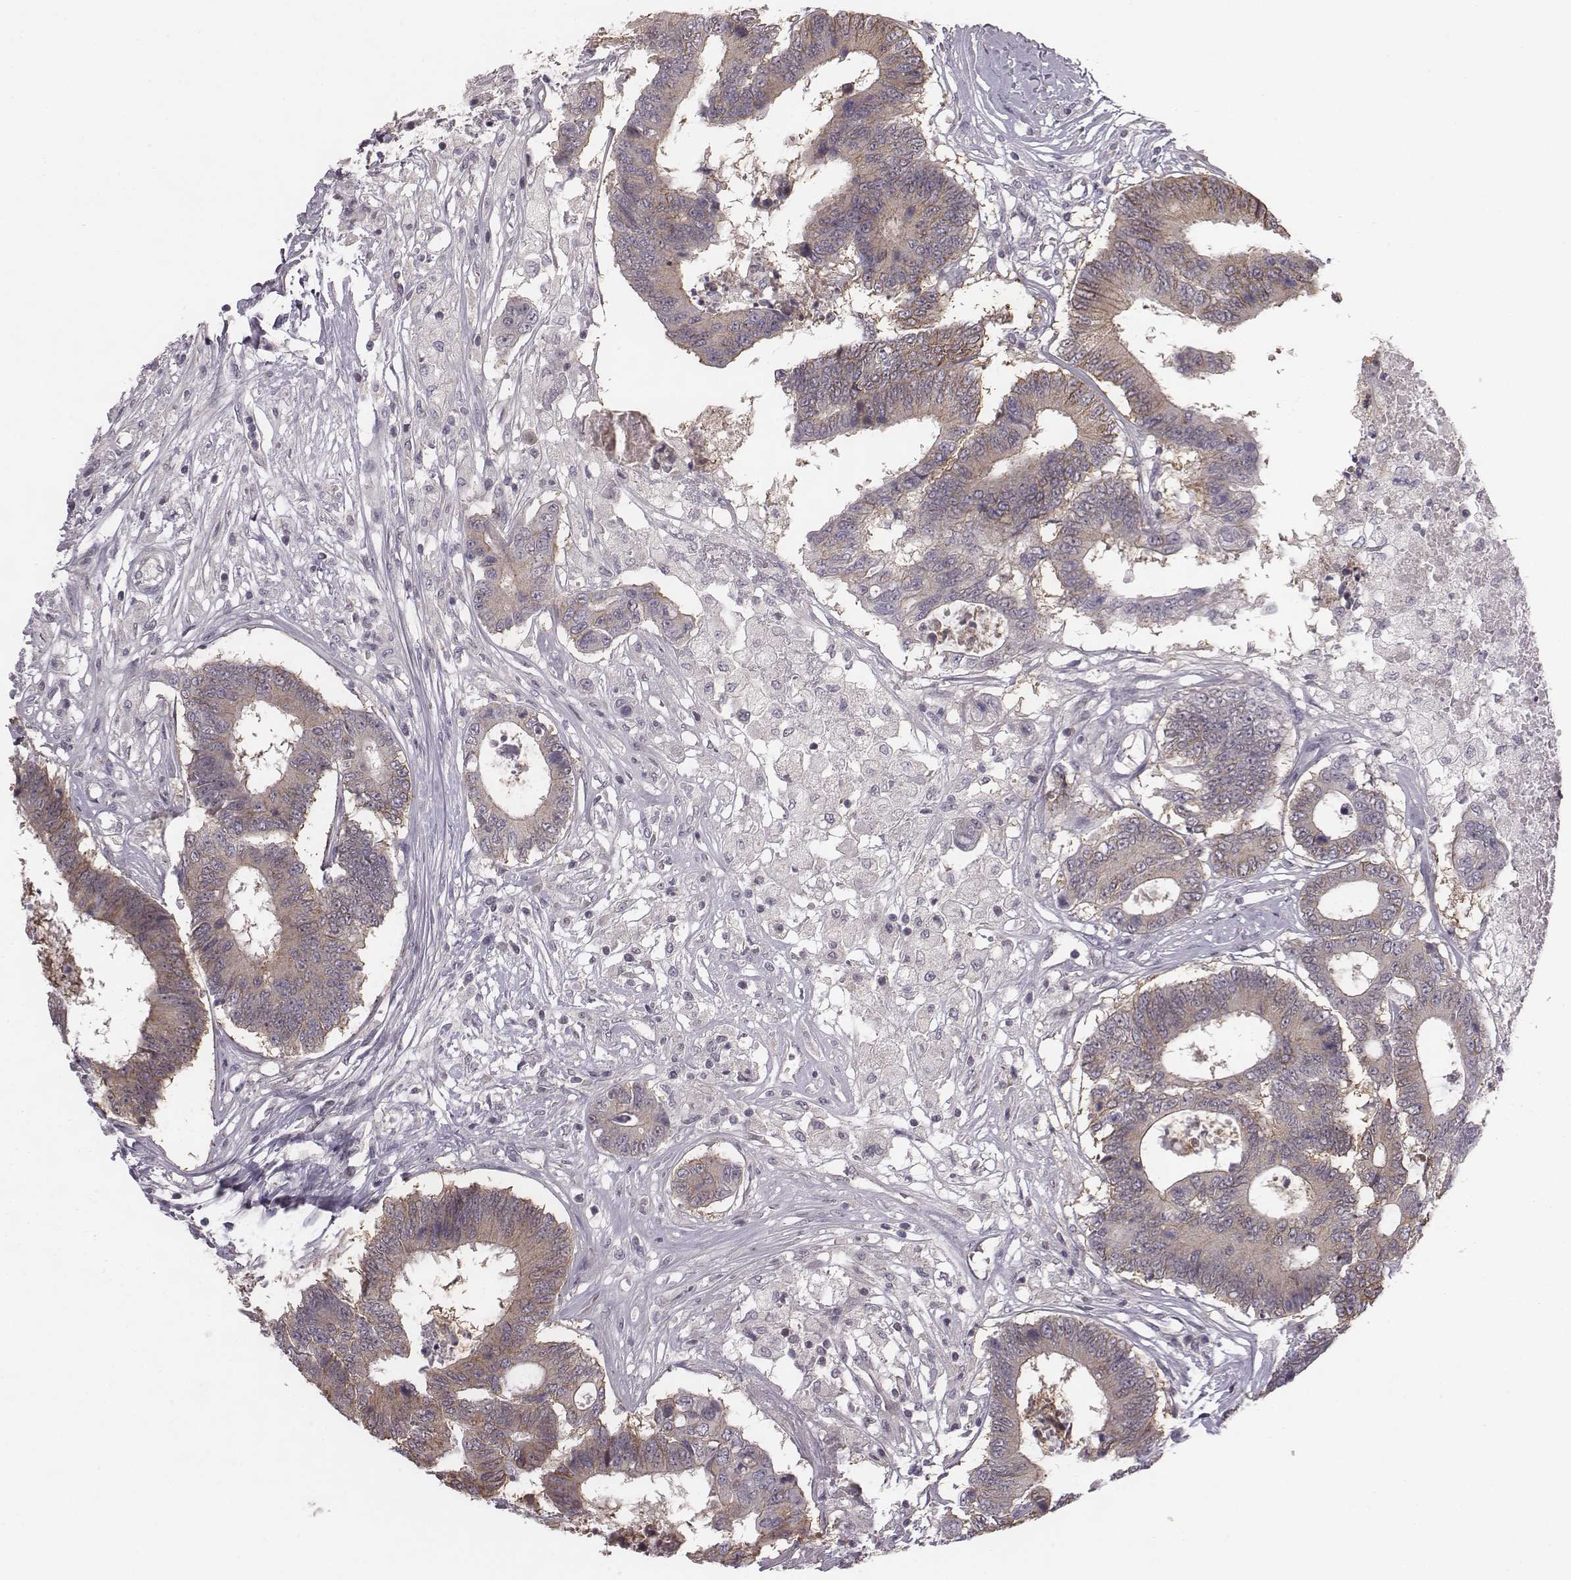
{"staining": {"intensity": "weak", "quantity": ">75%", "location": "cytoplasmic/membranous"}, "tissue": "colorectal cancer", "cell_type": "Tumor cells", "image_type": "cancer", "snomed": [{"axis": "morphology", "description": "Adenocarcinoma, NOS"}, {"axis": "topography", "description": "Colon"}], "caption": "Immunohistochemical staining of colorectal cancer reveals weak cytoplasmic/membranous protein staining in about >75% of tumor cells.", "gene": "BICDL1", "patient": {"sex": "female", "age": 48}}